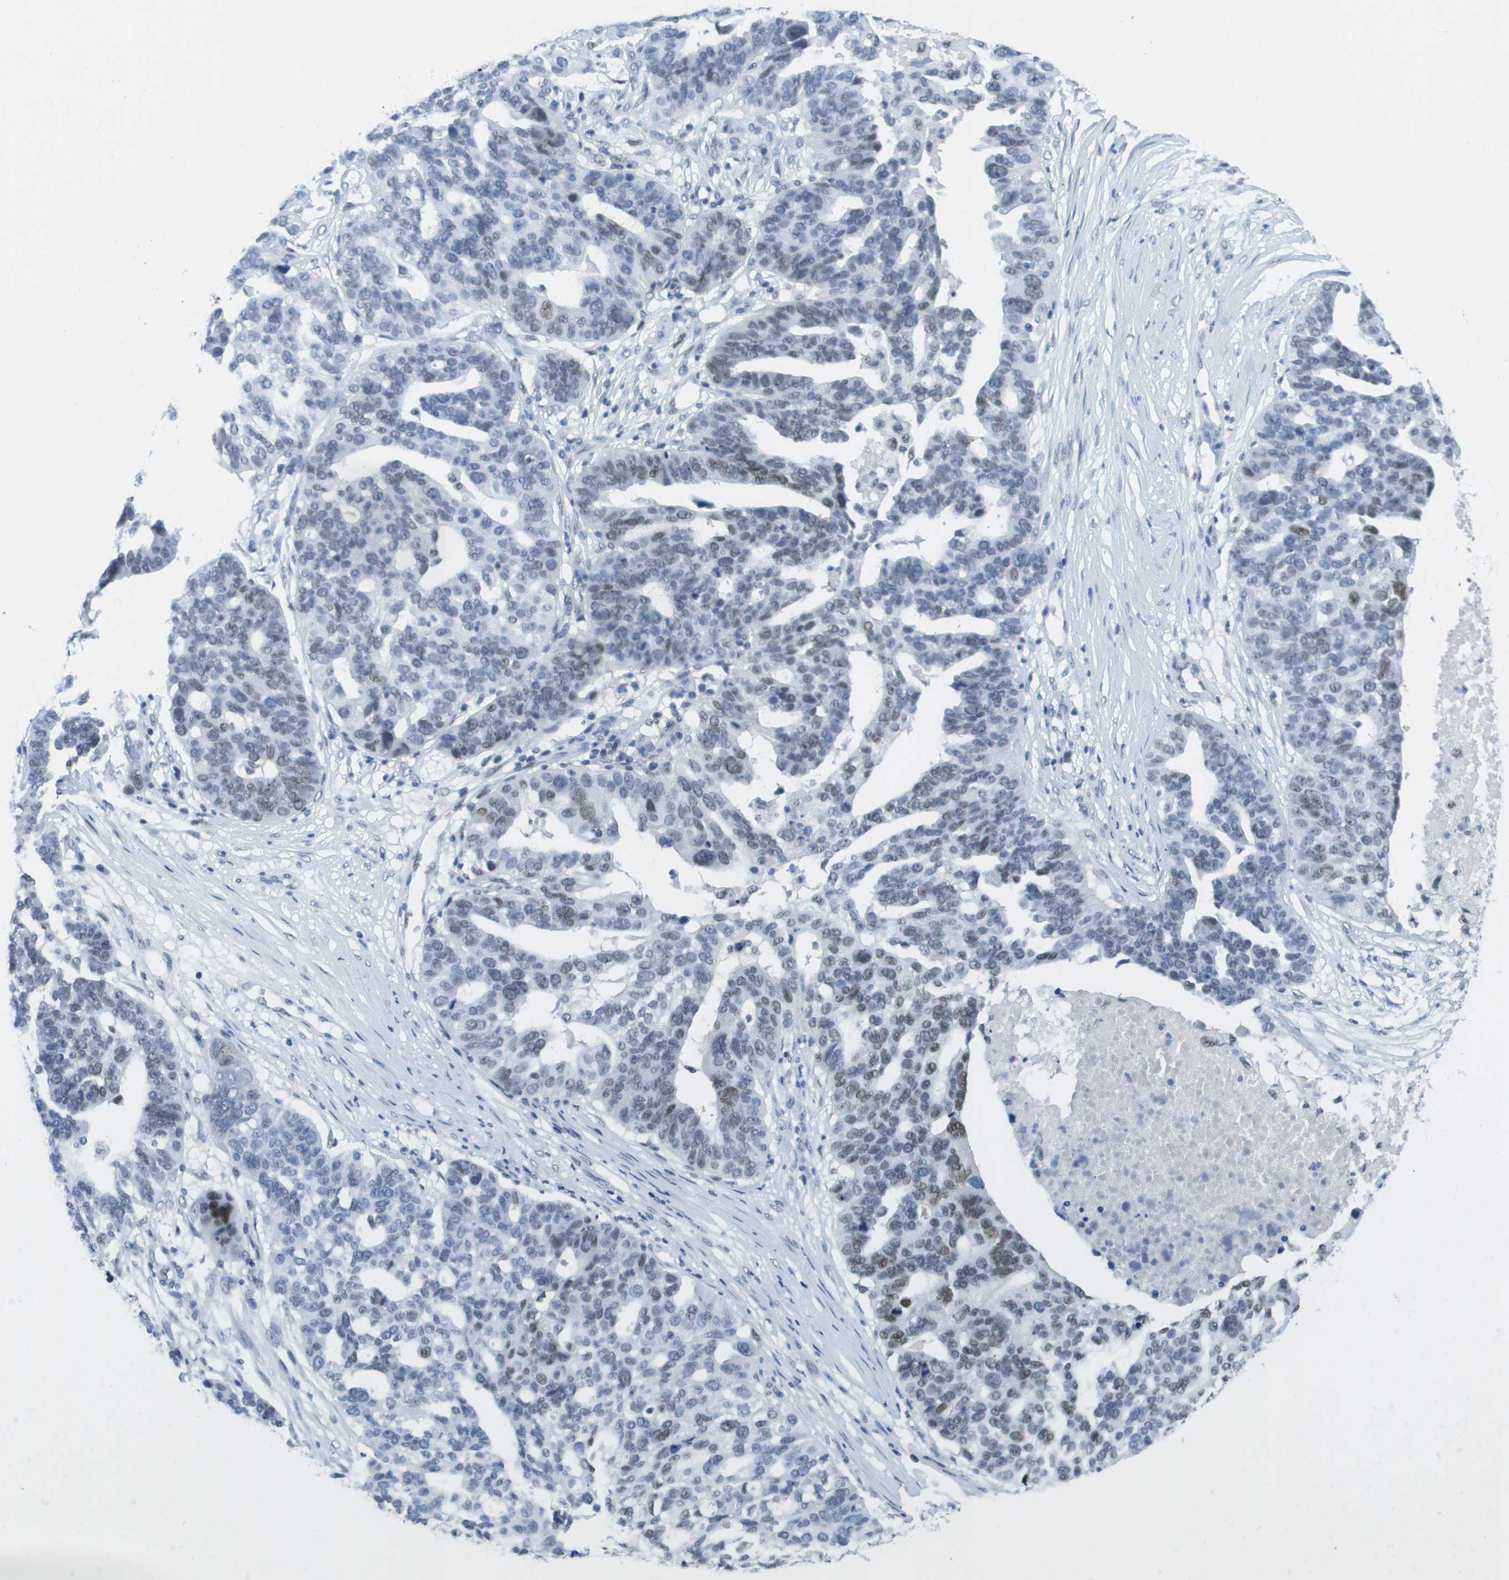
{"staining": {"intensity": "moderate", "quantity": "<25%", "location": "nuclear"}, "tissue": "ovarian cancer", "cell_type": "Tumor cells", "image_type": "cancer", "snomed": [{"axis": "morphology", "description": "Cystadenocarcinoma, serous, NOS"}, {"axis": "topography", "description": "Ovary"}], "caption": "Immunohistochemical staining of human ovarian cancer displays low levels of moderate nuclear protein staining in about <25% of tumor cells.", "gene": "TP53RK", "patient": {"sex": "female", "age": 59}}